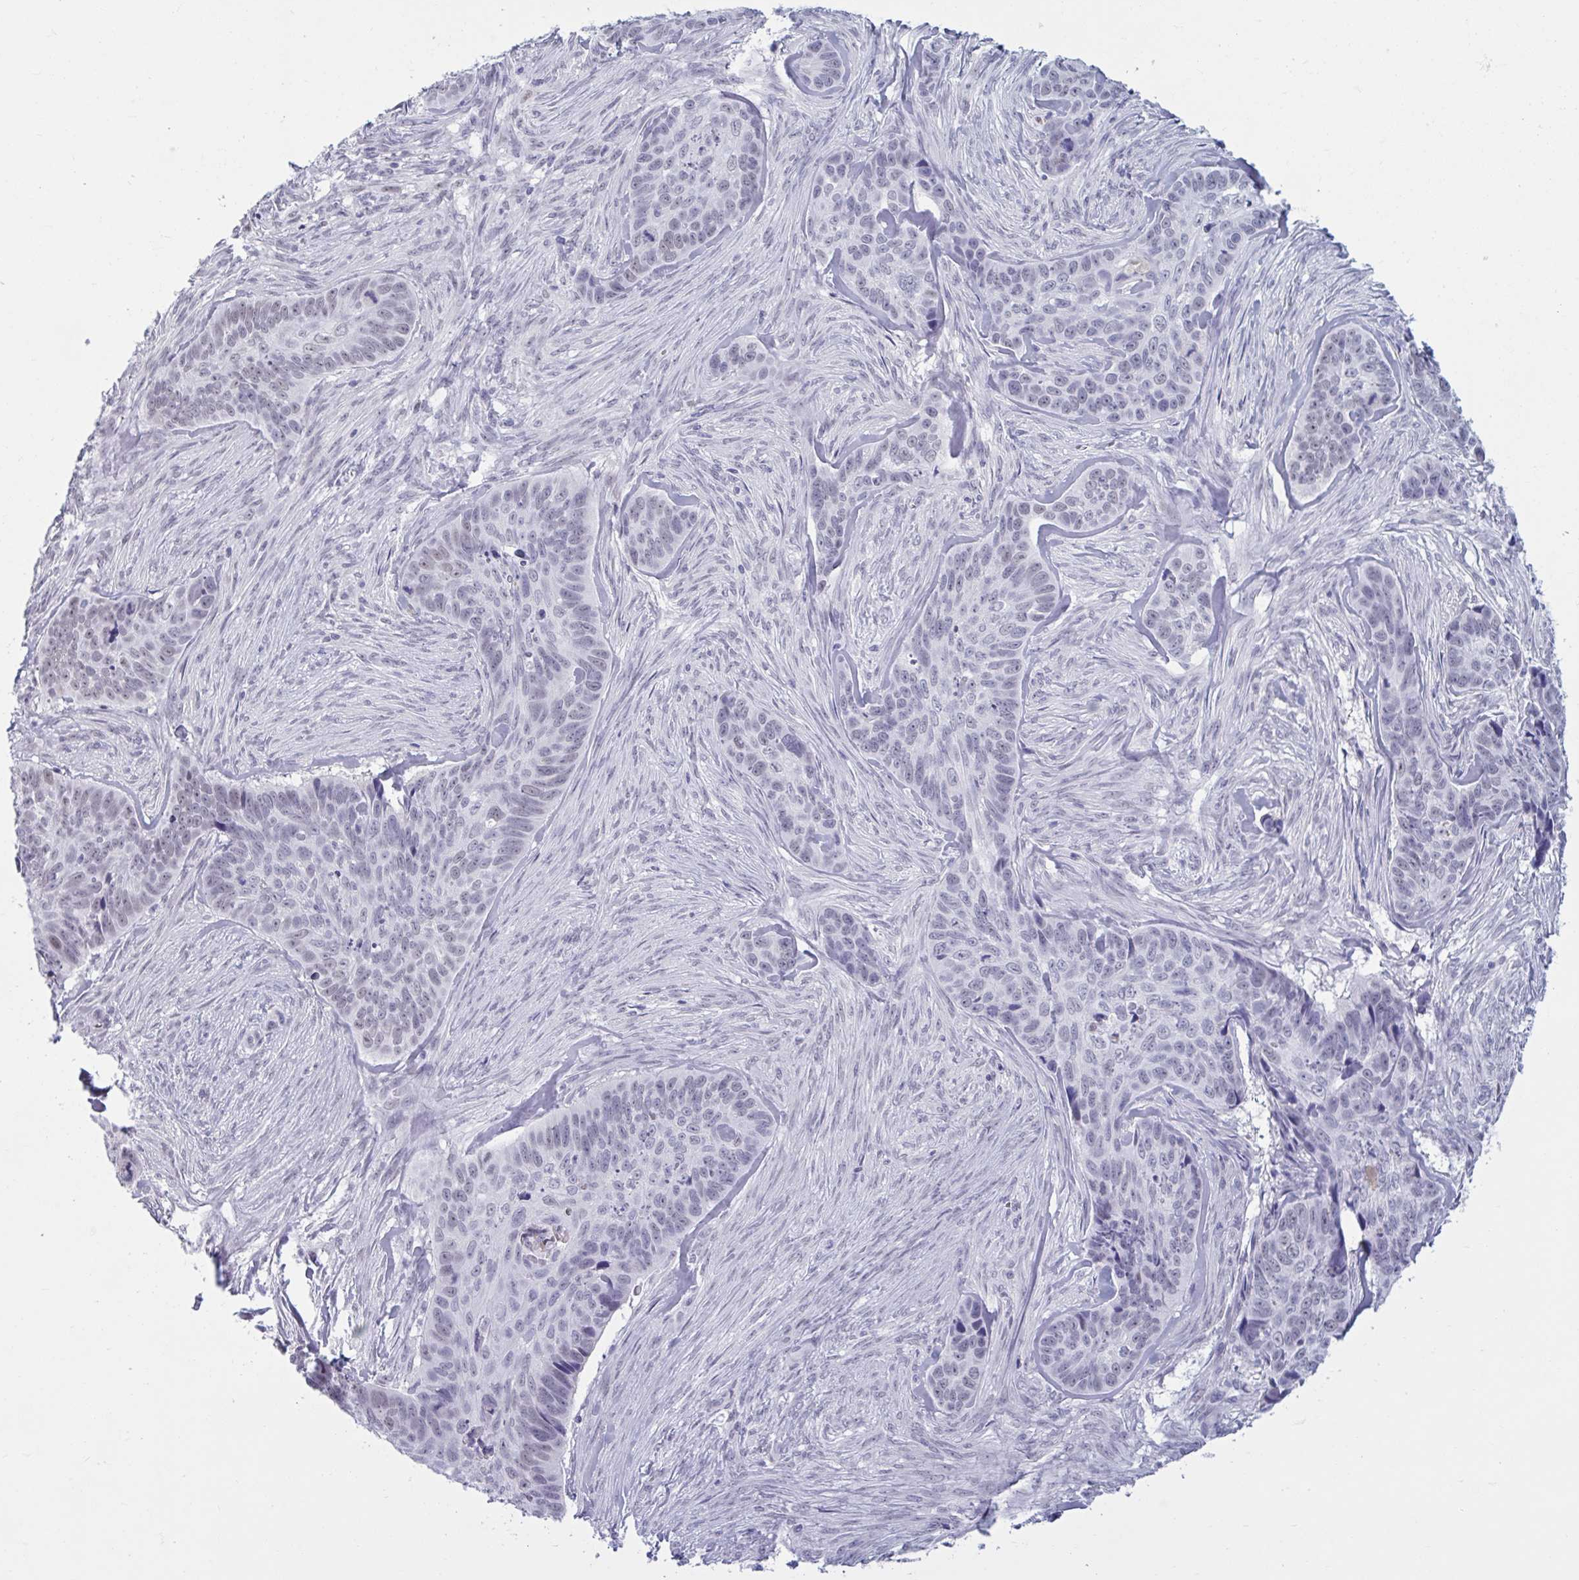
{"staining": {"intensity": "negative", "quantity": "none", "location": "none"}, "tissue": "skin cancer", "cell_type": "Tumor cells", "image_type": "cancer", "snomed": [{"axis": "morphology", "description": "Basal cell carcinoma"}, {"axis": "topography", "description": "Skin"}], "caption": "An image of human skin cancer (basal cell carcinoma) is negative for staining in tumor cells.", "gene": "MSMB", "patient": {"sex": "female", "age": 82}}